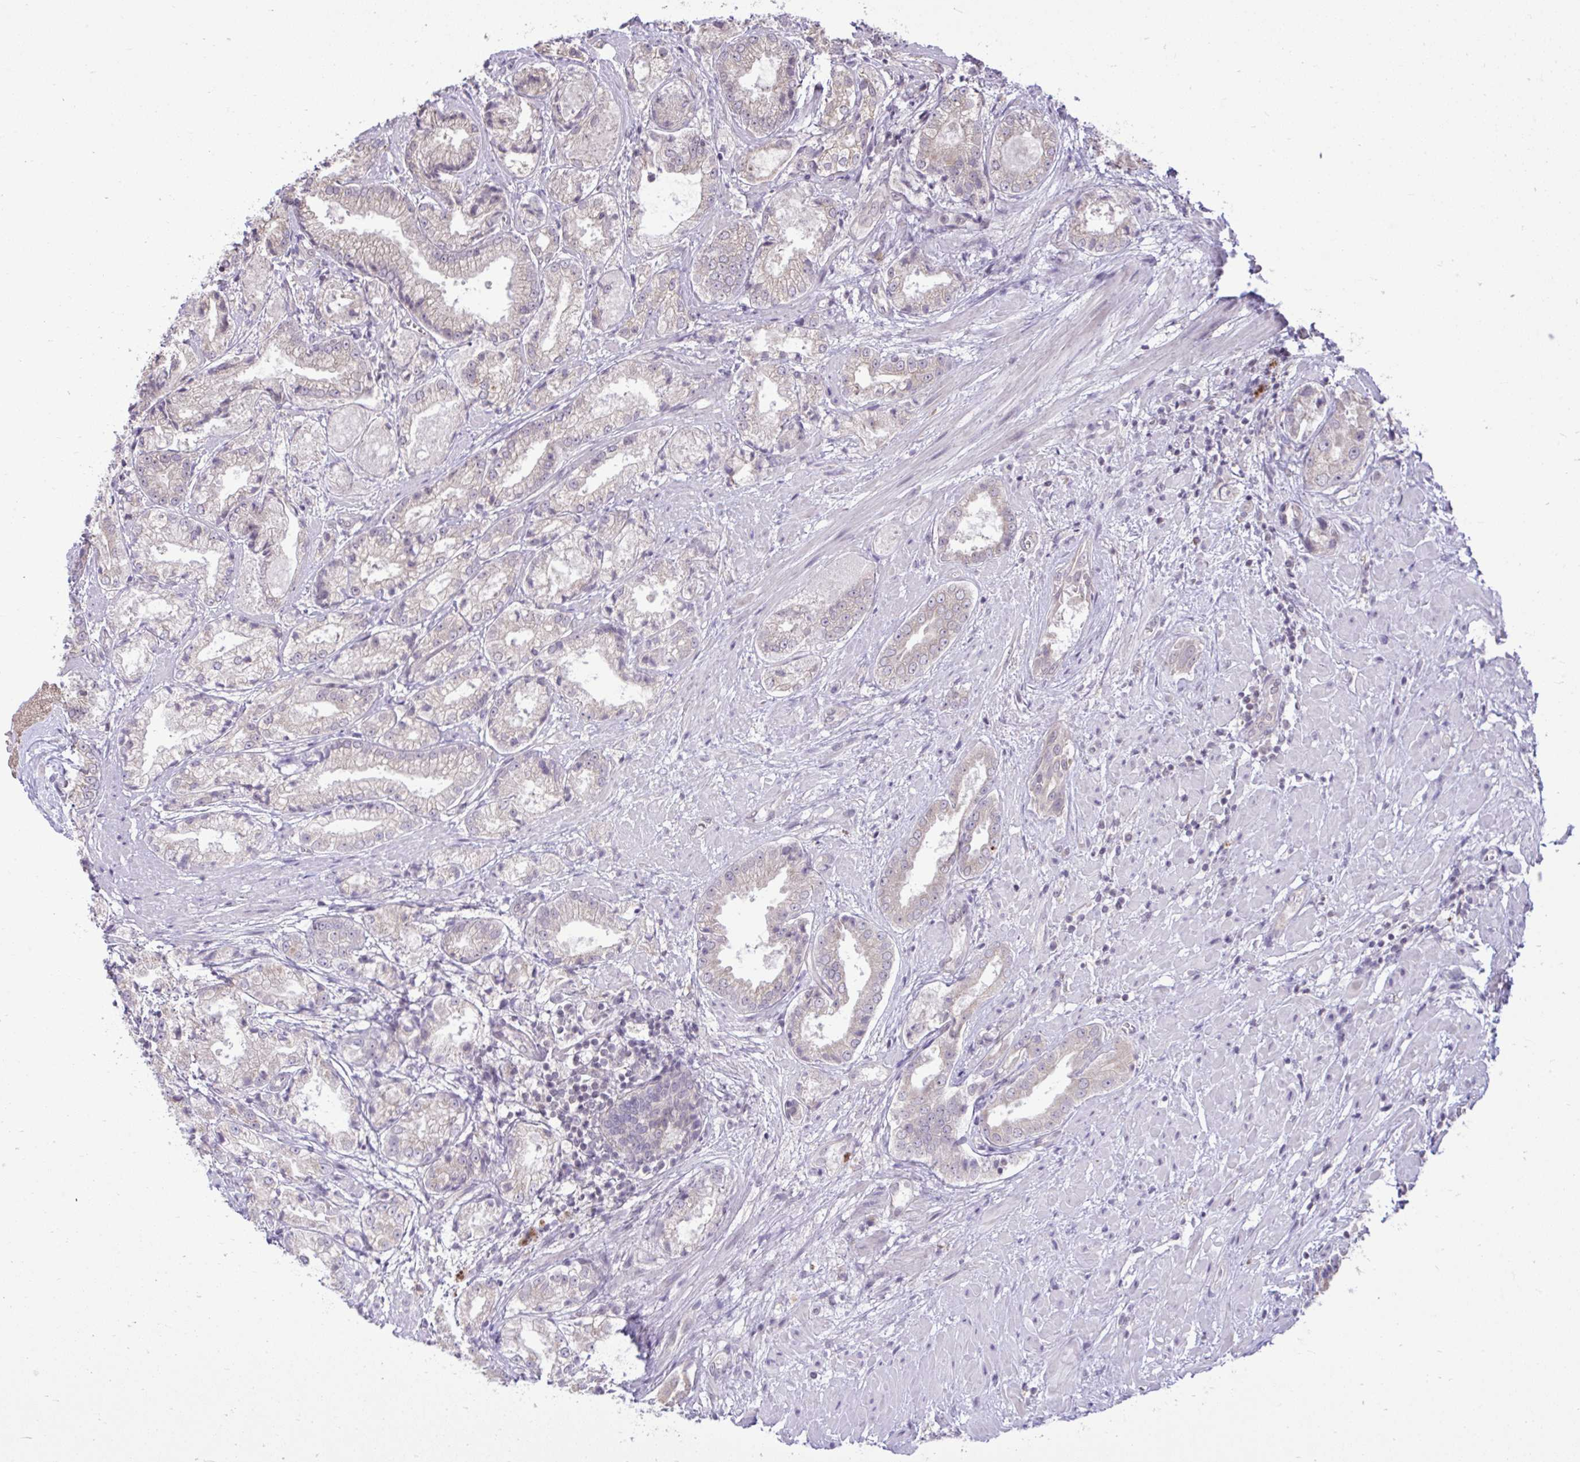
{"staining": {"intensity": "negative", "quantity": "none", "location": "none"}, "tissue": "prostate cancer", "cell_type": "Tumor cells", "image_type": "cancer", "snomed": [{"axis": "morphology", "description": "Adenocarcinoma, High grade"}, {"axis": "topography", "description": "Prostate"}], "caption": "Immunohistochemical staining of human high-grade adenocarcinoma (prostate) reveals no significant expression in tumor cells. (DAB (3,3'-diaminobenzidine) immunohistochemistry (IHC) with hematoxylin counter stain).", "gene": "CYP20A1", "patient": {"sex": "male", "age": 61}}